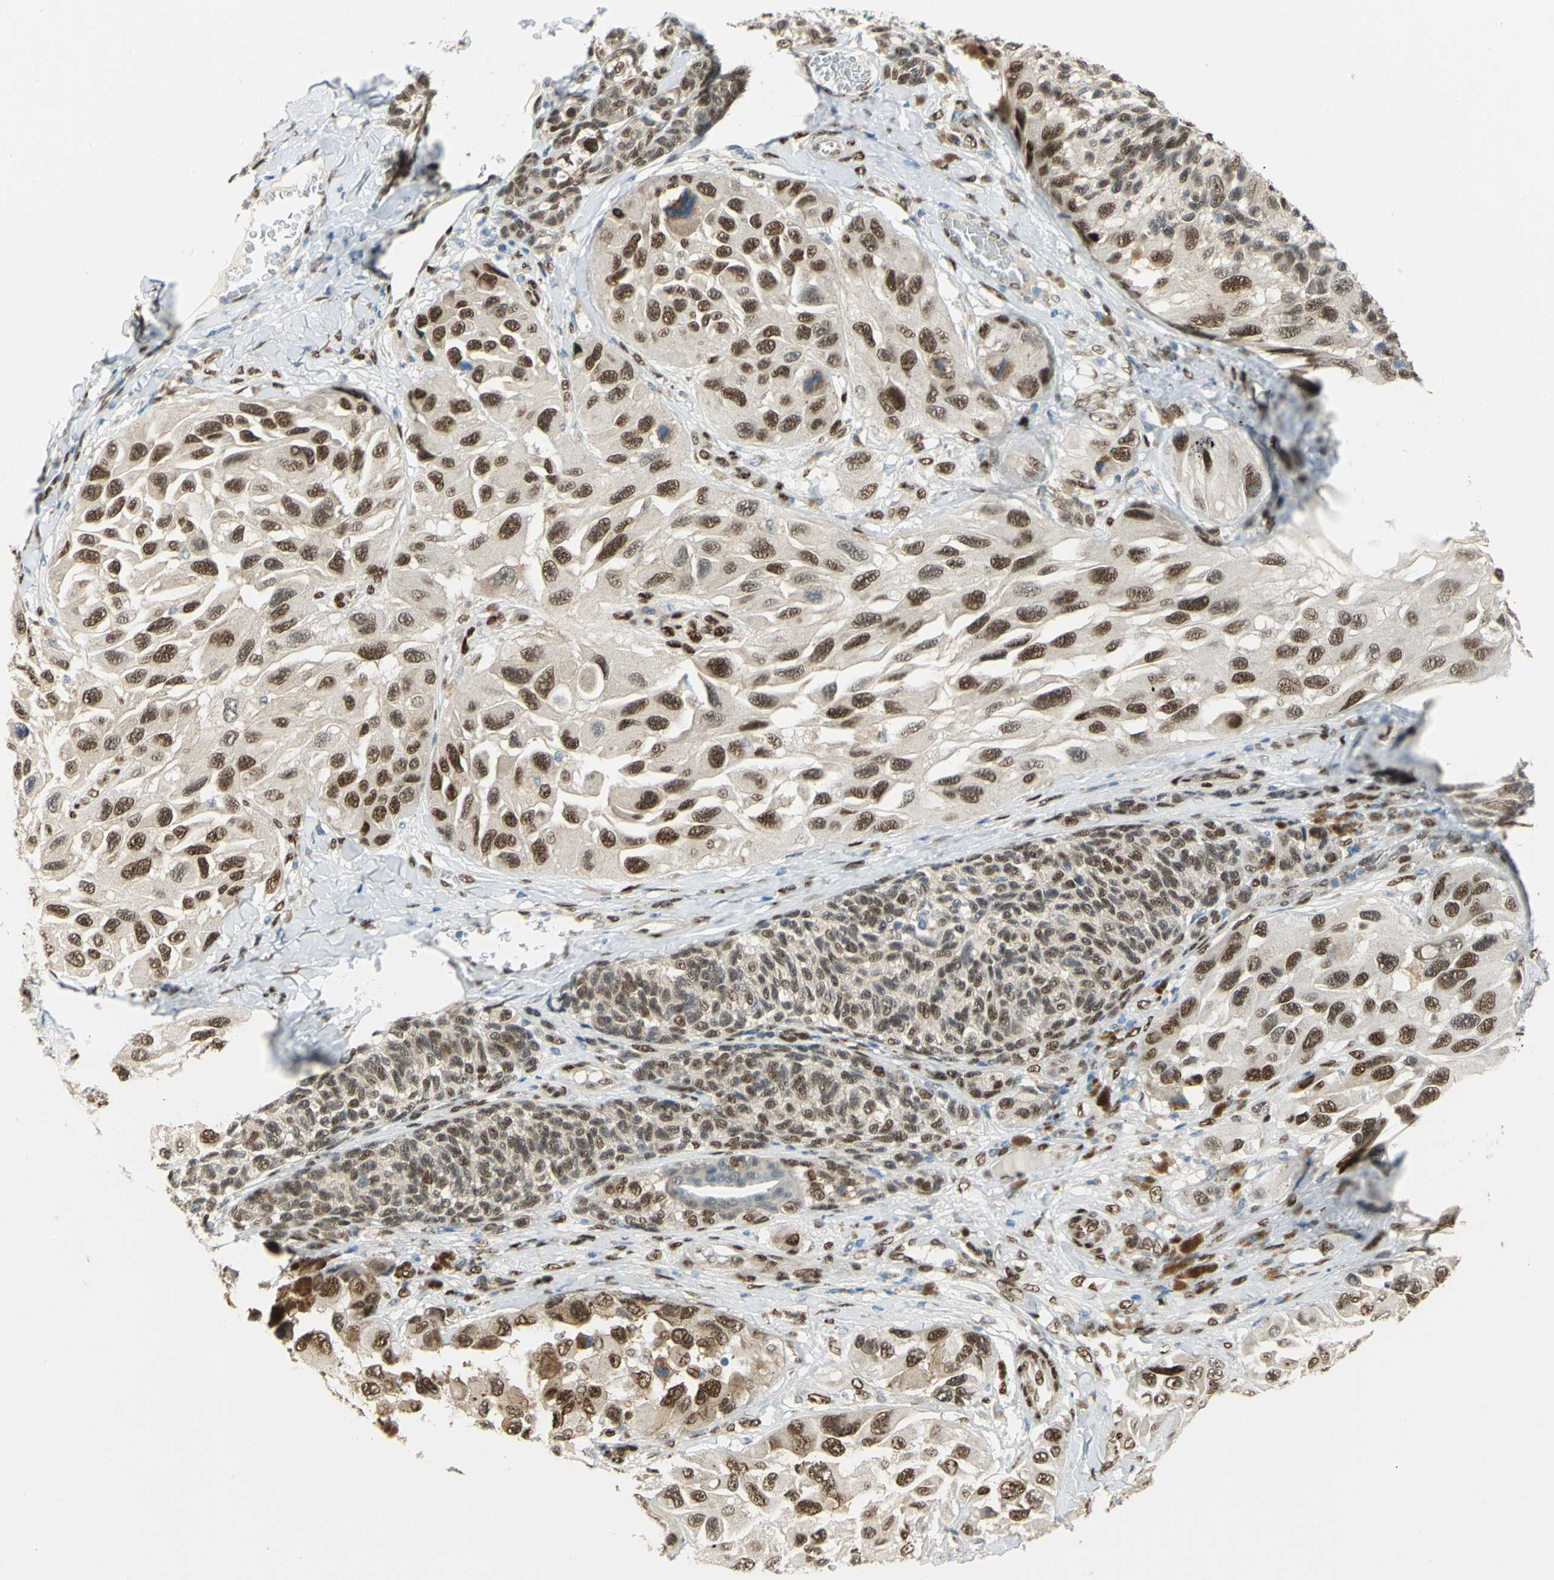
{"staining": {"intensity": "strong", "quantity": ">75%", "location": "nuclear"}, "tissue": "melanoma", "cell_type": "Tumor cells", "image_type": "cancer", "snomed": [{"axis": "morphology", "description": "Malignant melanoma, NOS"}, {"axis": "topography", "description": "Skin"}], "caption": "This micrograph exhibits malignant melanoma stained with IHC to label a protein in brown. The nuclear of tumor cells show strong positivity for the protein. Nuclei are counter-stained blue.", "gene": "RBFOX2", "patient": {"sex": "female", "age": 73}}